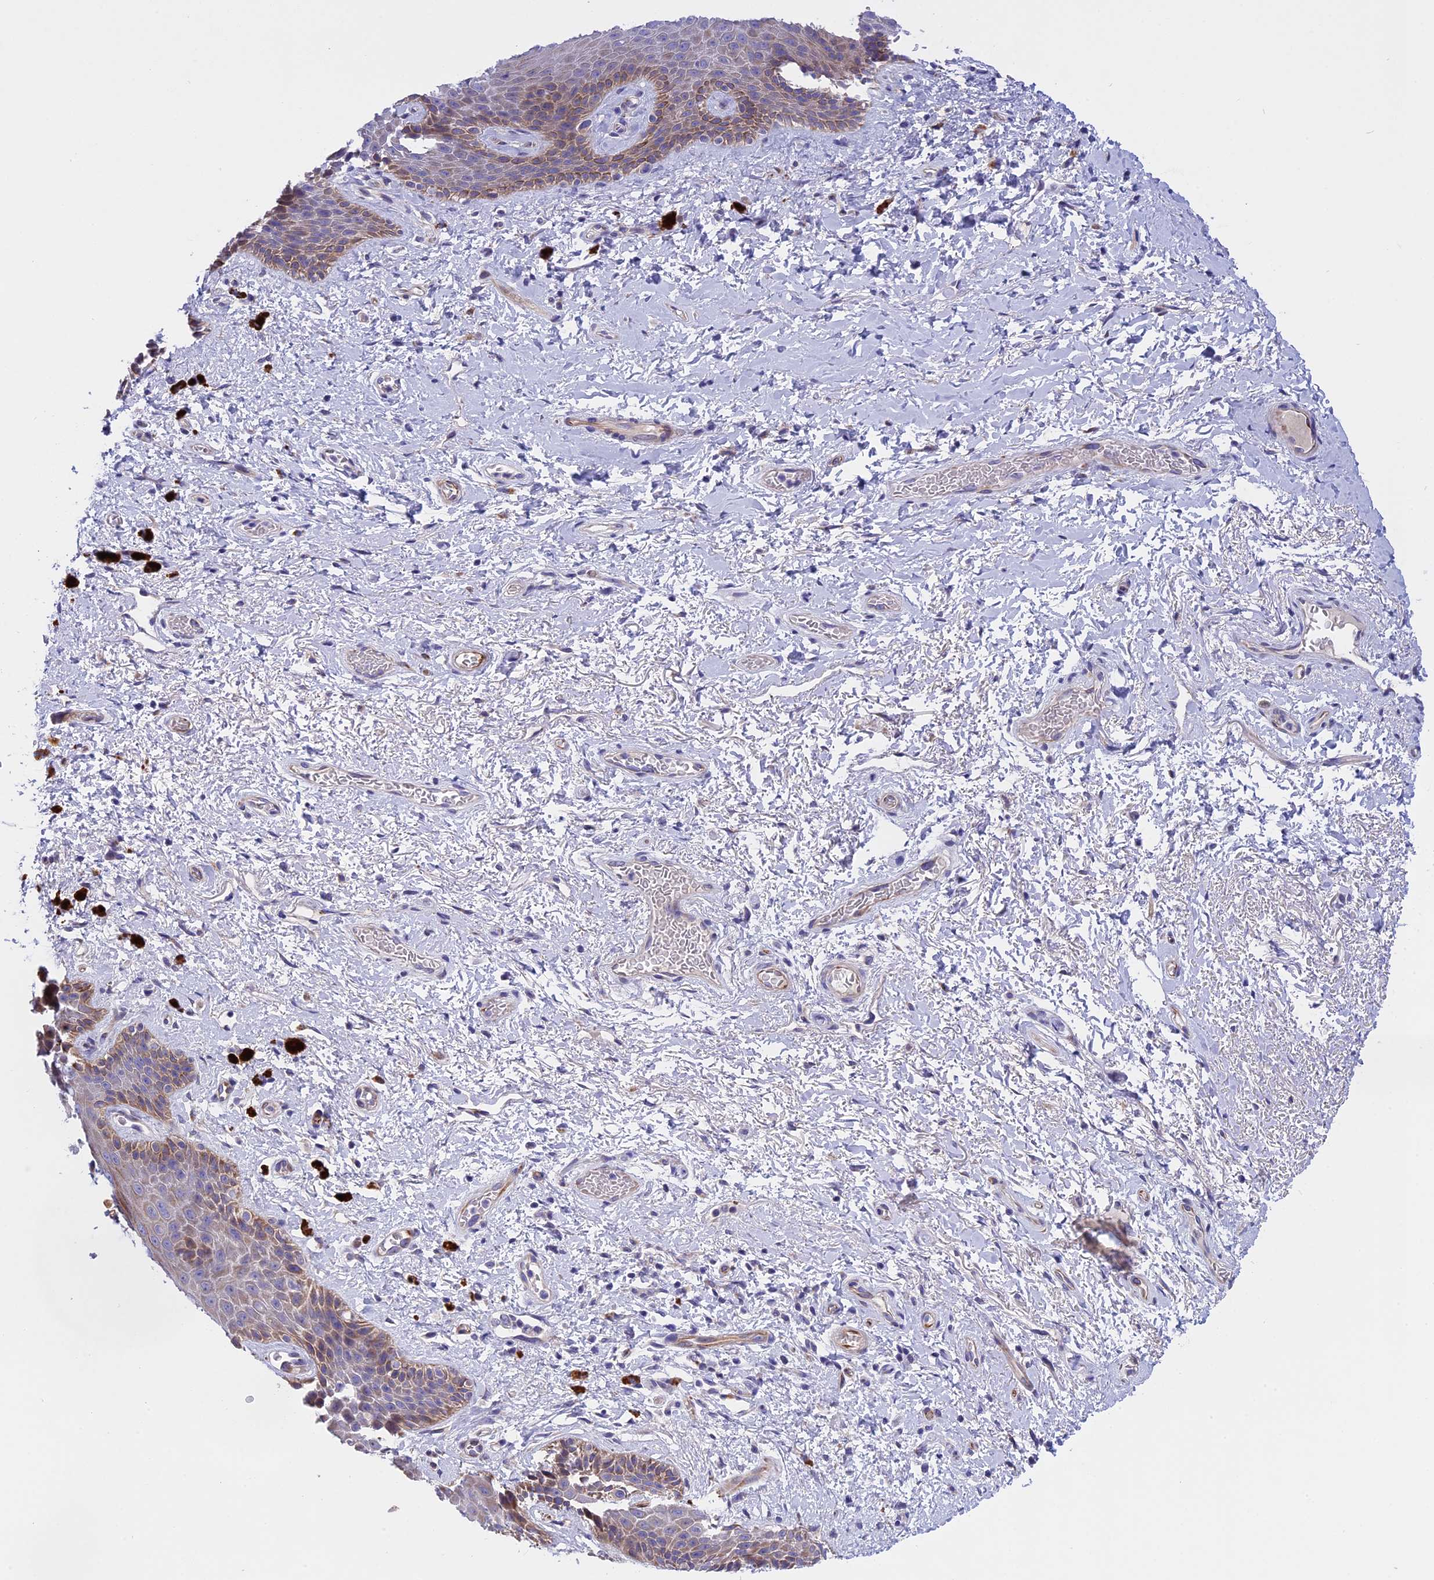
{"staining": {"intensity": "moderate", "quantity": "<25%", "location": "cytoplasmic/membranous"}, "tissue": "skin", "cell_type": "Epidermal cells", "image_type": "normal", "snomed": [{"axis": "morphology", "description": "Normal tissue, NOS"}, {"axis": "topography", "description": "Anal"}], "caption": "Epidermal cells demonstrate moderate cytoplasmic/membranous staining in about <25% of cells in benign skin.", "gene": "TMEM138", "patient": {"sex": "female", "age": 46}}